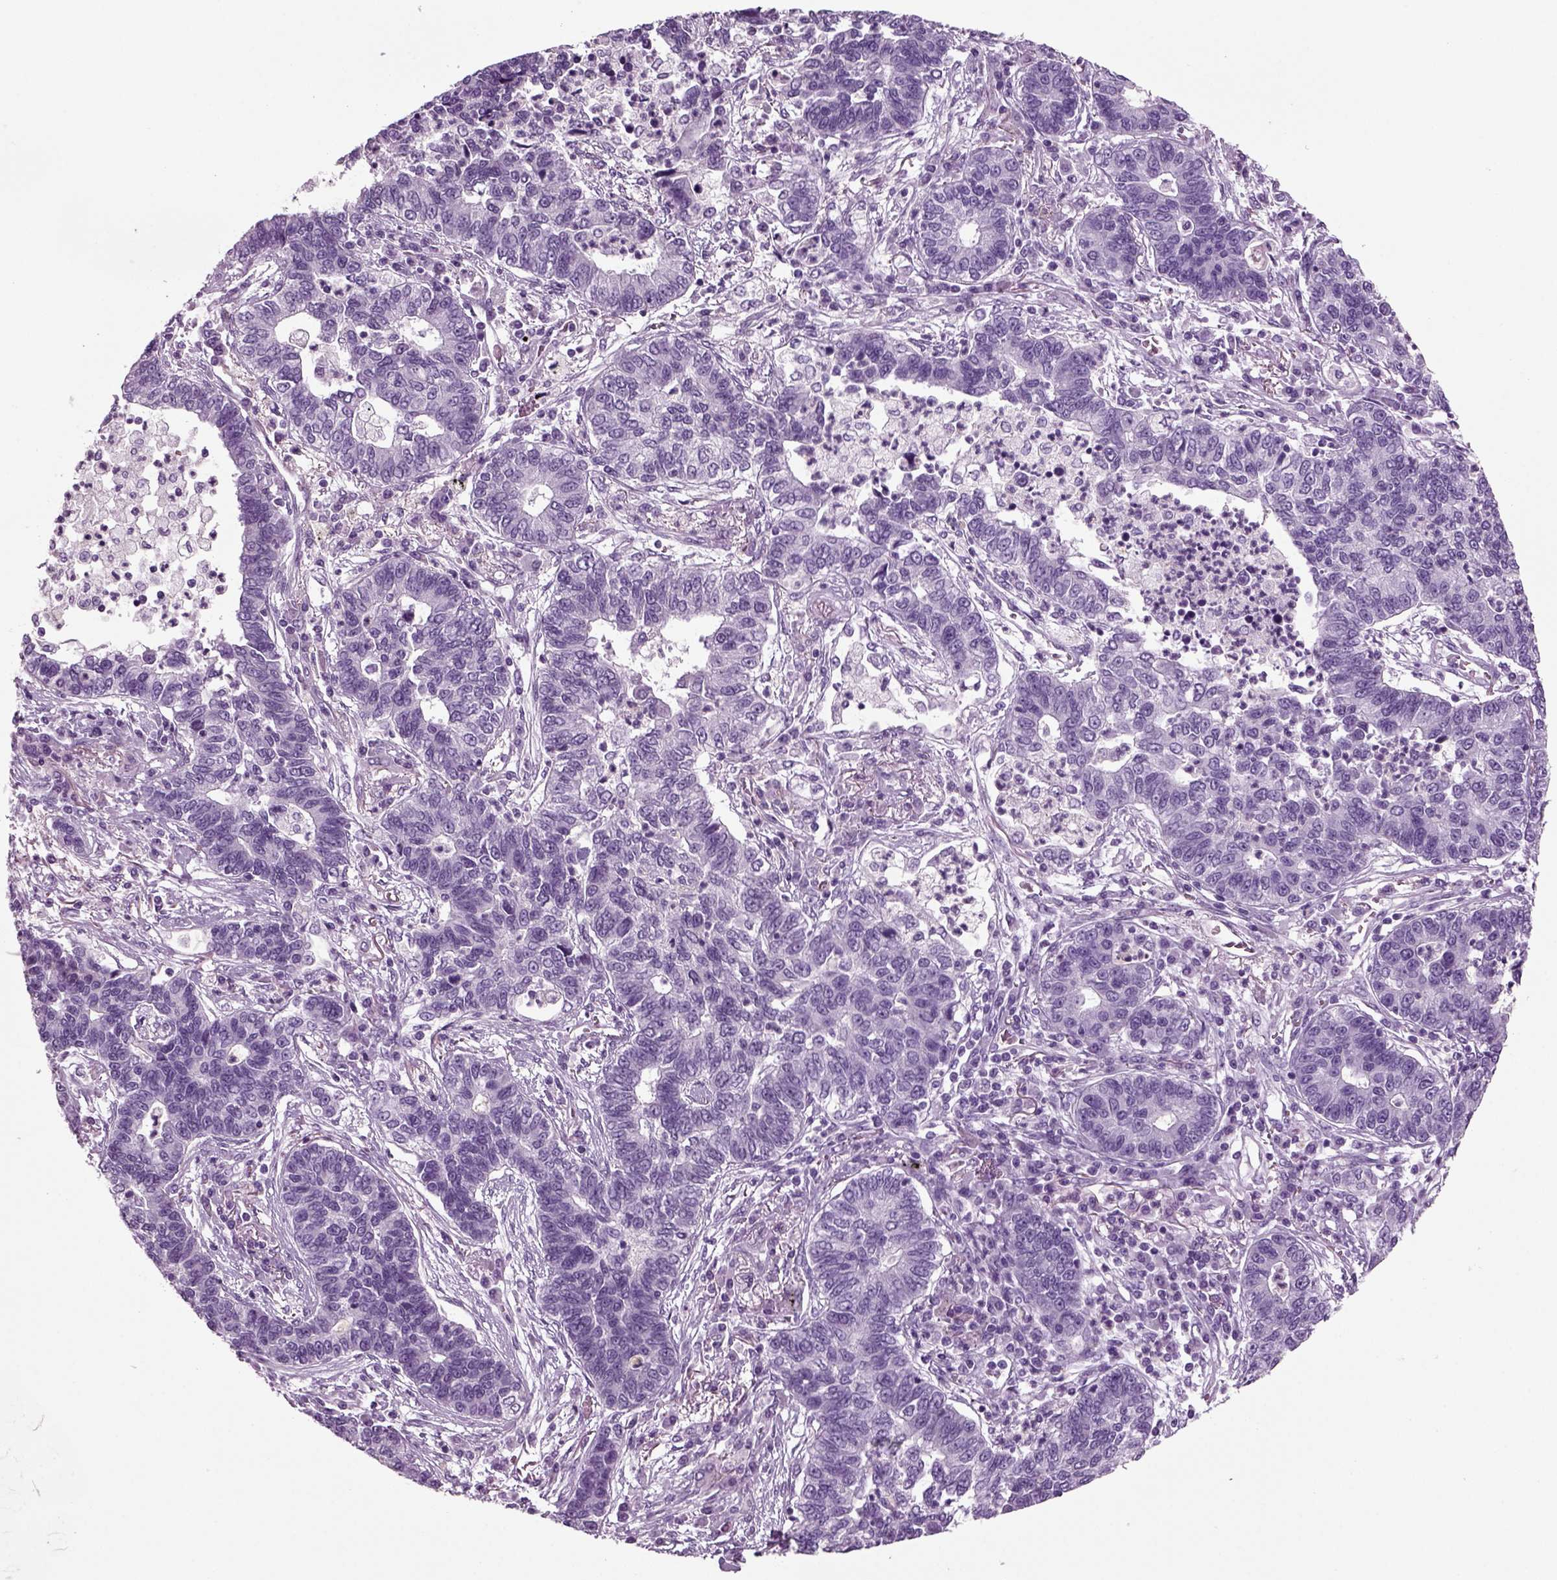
{"staining": {"intensity": "negative", "quantity": "none", "location": "none"}, "tissue": "lung cancer", "cell_type": "Tumor cells", "image_type": "cancer", "snomed": [{"axis": "morphology", "description": "Adenocarcinoma, NOS"}, {"axis": "topography", "description": "Lung"}], "caption": "Immunohistochemistry (IHC) histopathology image of neoplastic tissue: human adenocarcinoma (lung) stained with DAB reveals no significant protein positivity in tumor cells.", "gene": "CRABP1", "patient": {"sex": "female", "age": 57}}